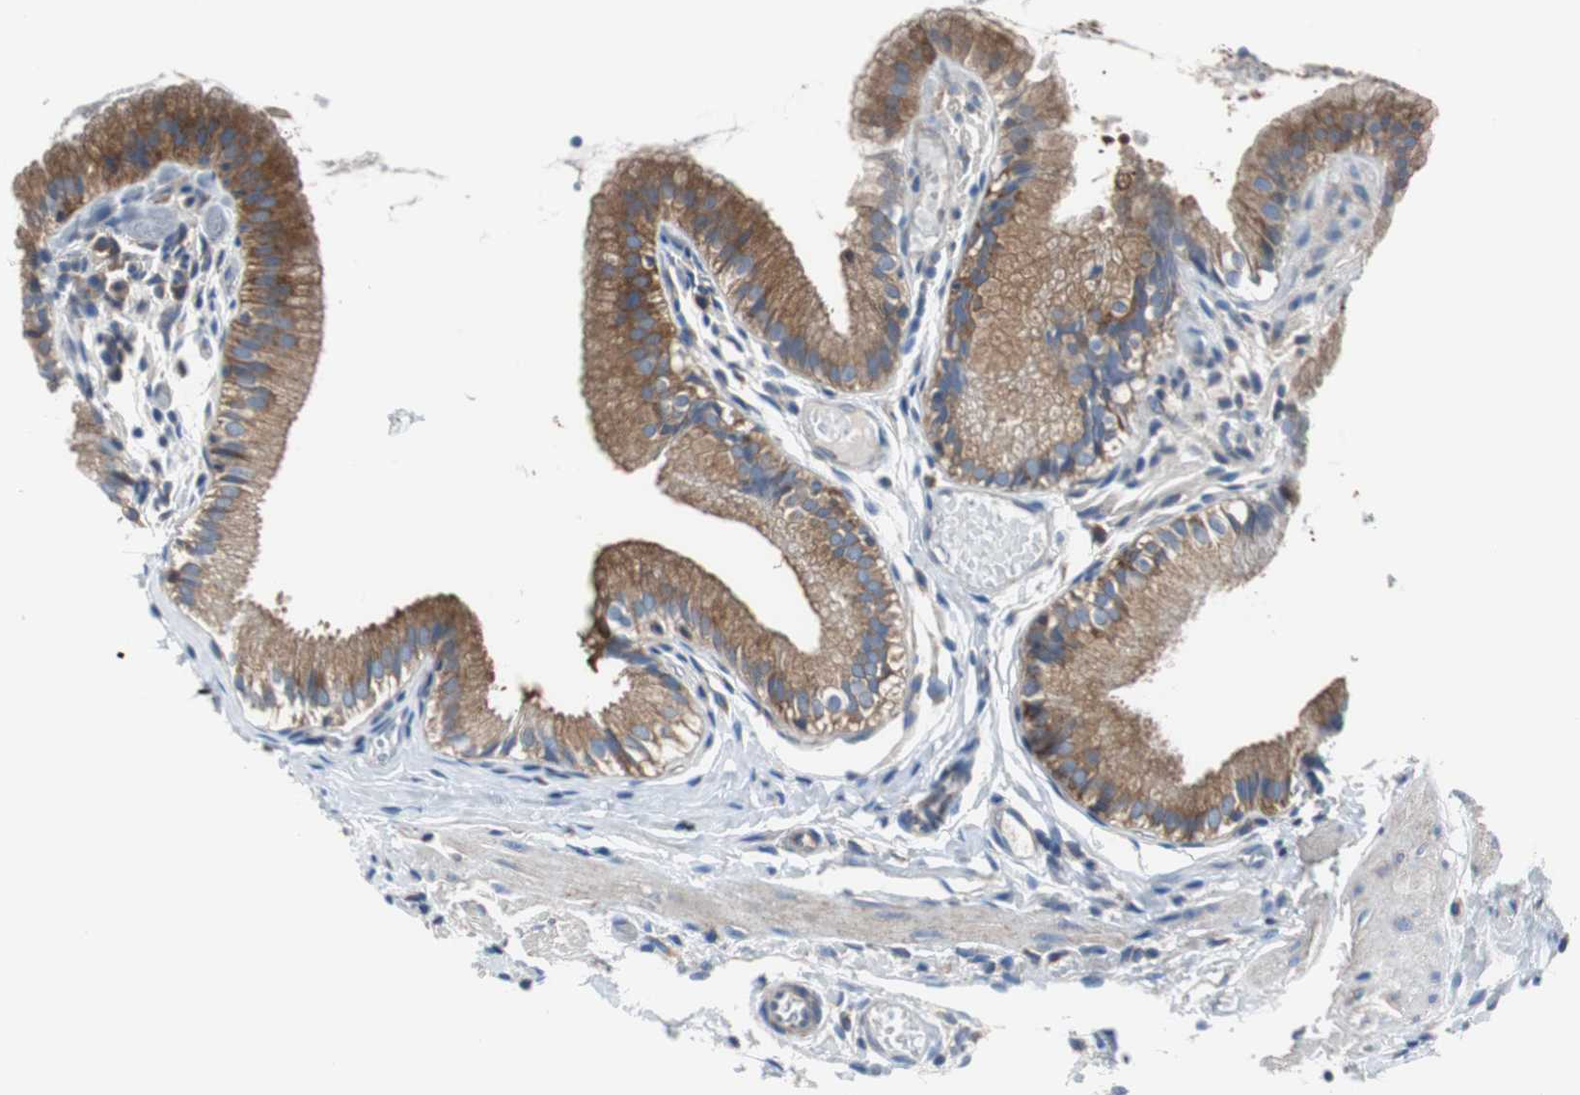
{"staining": {"intensity": "strong", "quantity": ">75%", "location": "cytoplasmic/membranous"}, "tissue": "gallbladder", "cell_type": "Glandular cells", "image_type": "normal", "snomed": [{"axis": "morphology", "description": "Normal tissue, NOS"}, {"axis": "topography", "description": "Gallbladder"}], "caption": "Benign gallbladder was stained to show a protein in brown. There is high levels of strong cytoplasmic/membranous positivity in about >75% of glandular cells.", "gene": "BRAF", "patient": {"sex": "female", "age": 26}}